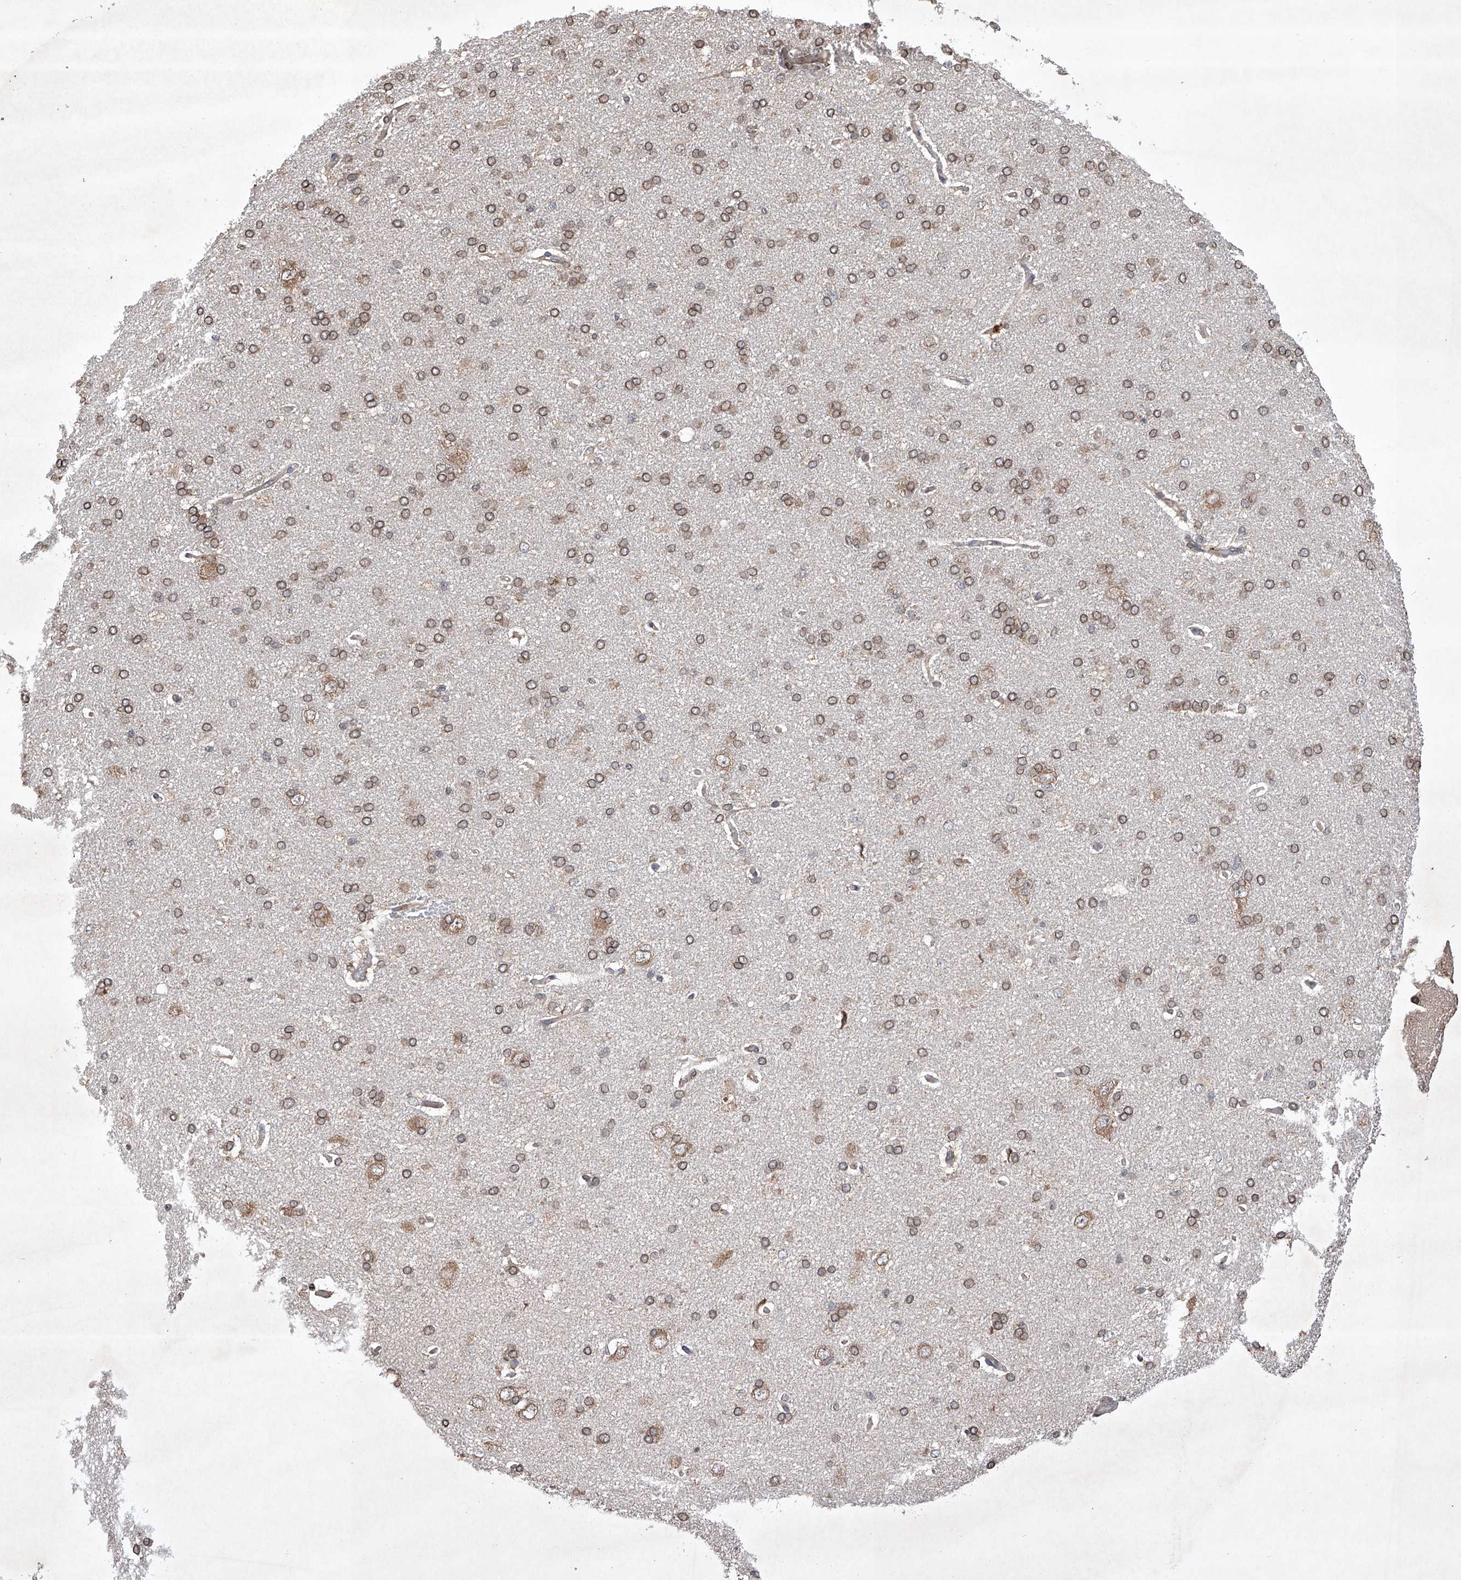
{"staining": {"intensity": "weak", "quantity": "25%-75%", "location": "cytoplasmic/membranous"}, "tissue": "cerebral cortex", "cell_type": "Endothelial cells", "image_type": "normal", "snomed": [{"axis": "morphology", "description": "Normal tissue, NOS"}, {"axis": "topography", "description": "Cerebral cortex"}], "caption": "Cerebral cortex stained with DAB (3,3'-diaminobenzidine) immunohistochemistry (IHC) shows low levels of weak cytoplasmic/membranous expression in approximately 25%-75% of endothelial cells. The protein is stained brown, and the nuclei are stained in blue (DAB (3,3'-diaminobenzidine) IHC with brightfield microscopy, high magnification).", "gene": "LURAP1", "patient": {"sex": "male", "age": 62}}